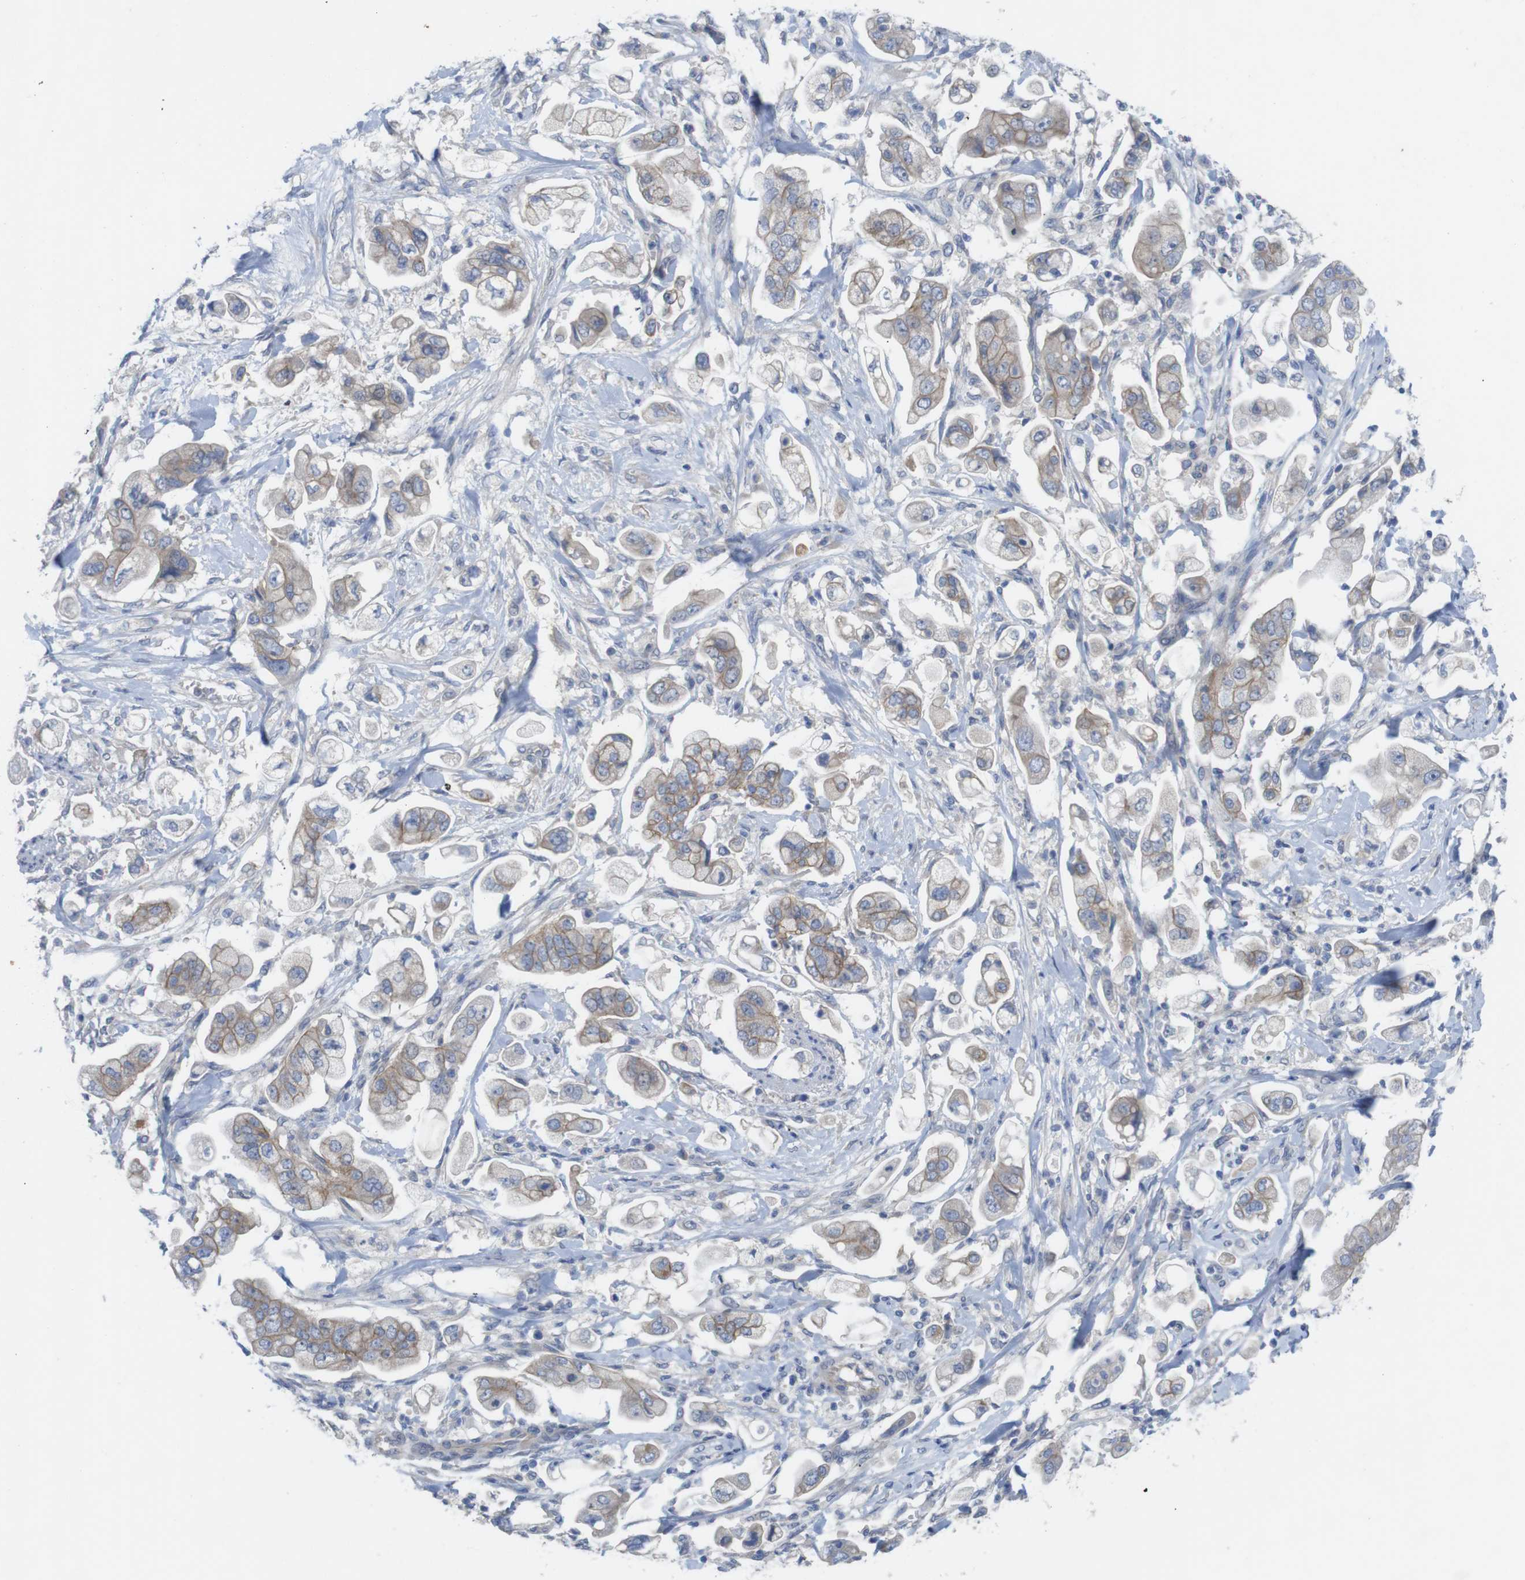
{"staining": {"intensity": "moderate", "quantity": "25%-75%", "location": "cytoplasmic/membranous"}, "tissue": "stomach cancer", "cell_type": "Tumor cells", "image_type": "cancer", "snomed": [{"axis": "morphology", "description": "Adenocarcinoma, NOS"}, {"axis": "topography", "description": "Stomach"}], "caption": "DAB immunohistochemical staining of adenocarcinoma (stomach) exhibits moderate cytoplasmic/membranous protein positivity in about 25%-75% of tumor cells.", "gene": "KIDINS220", "patient": {"sex": "male", "age": 62}}